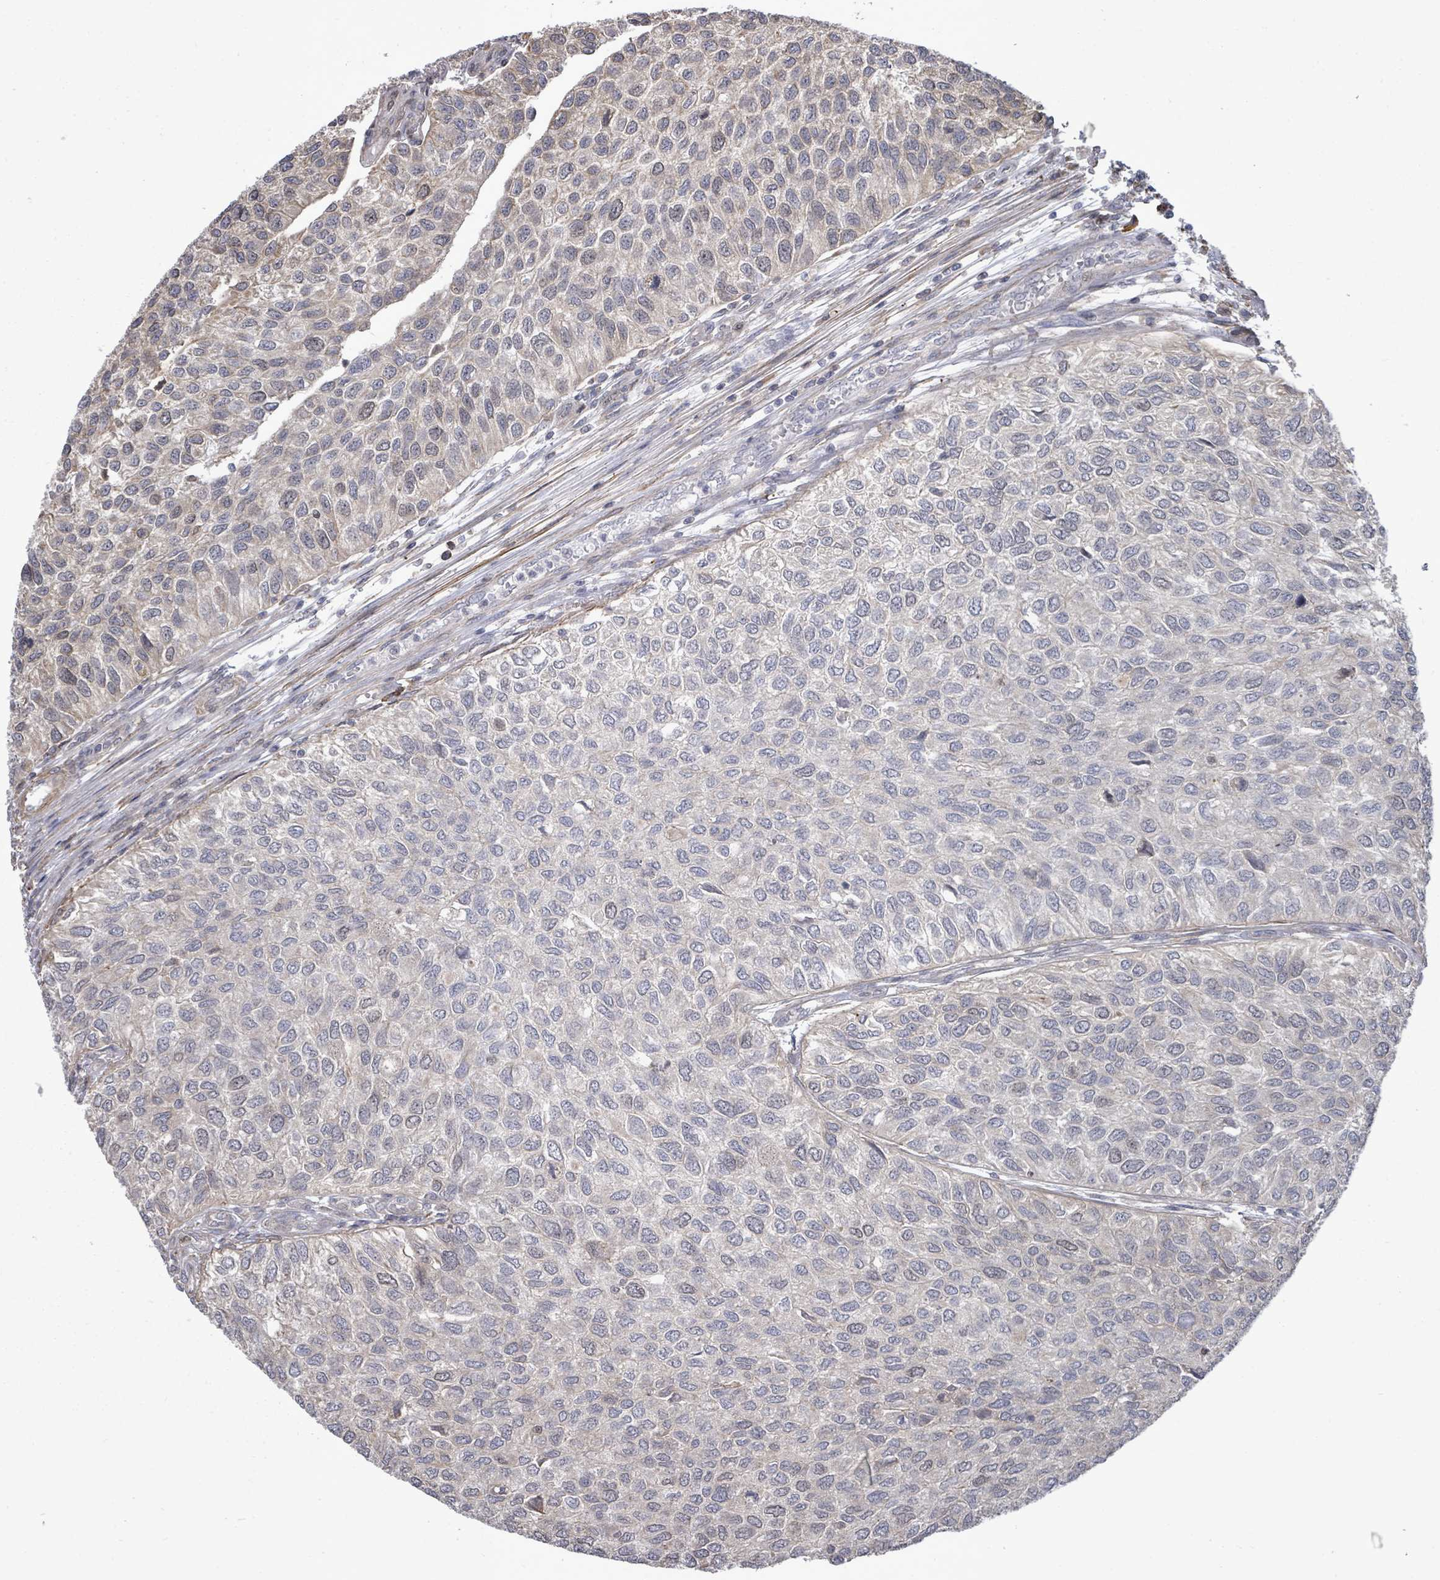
{"staining": {"intensity": "negative", "quantity": "none", "location": "none"}, "tissue": "urothelial cancer", "cell_type": "Tumor cells", "image_type": "cancer", "snomed": [{"axis": "morphology", "description": "Urothelial carcinoma, NOS"}, {"axis": "topography", "description": "Urinary bladder"}], "caption": "This image is of transitional cell carcinoma stained with immunohistochemistry to label a protein in brown with the nuclei are counter-stained blue. There is no expression in tumor cells.", "gene": "PAPSS1", "patient": {"sex": "male", "age": 55}}